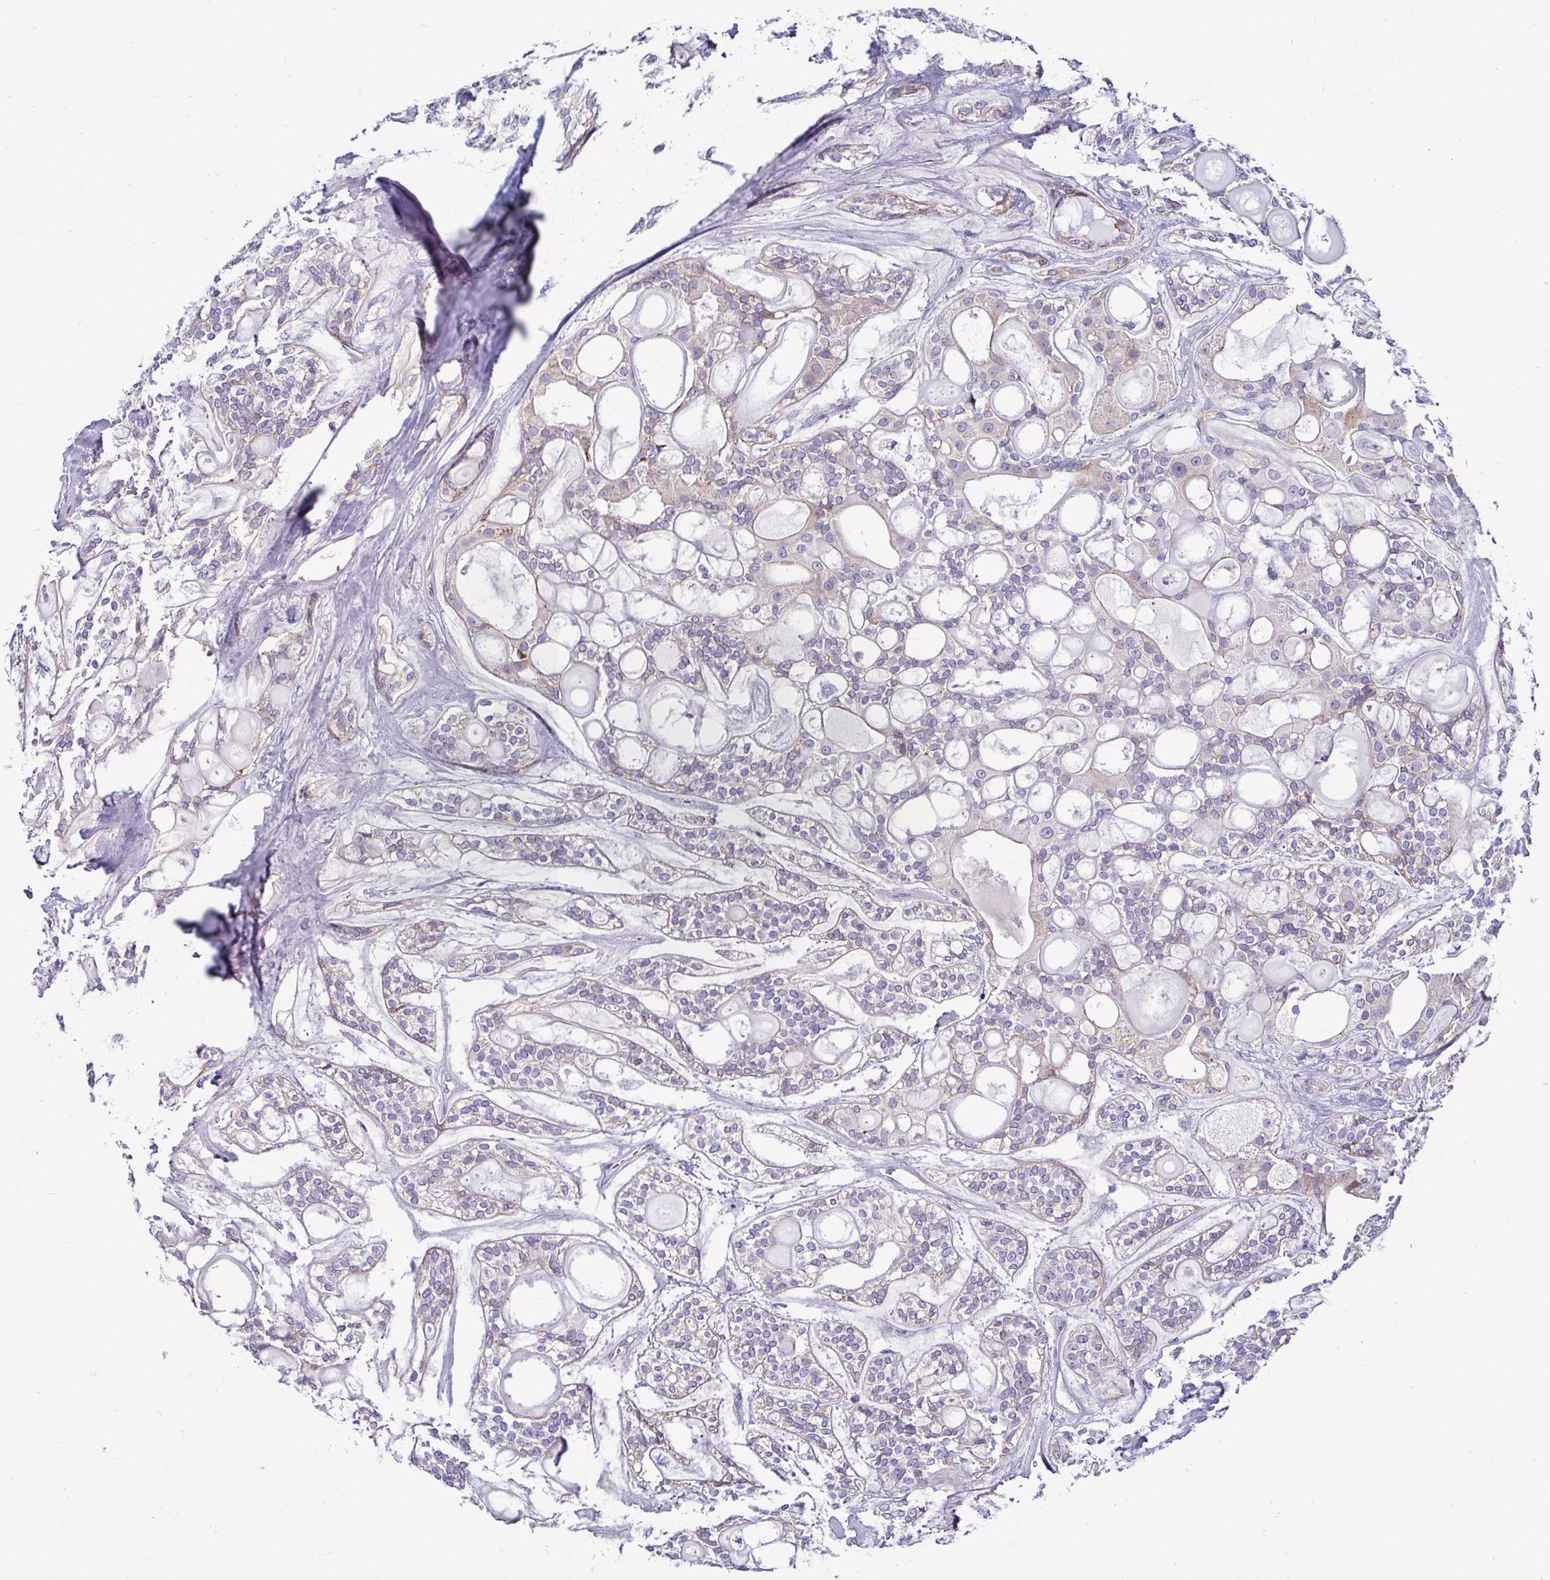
{"staining": {"intensity": "weak", "quantity": "<25%", "location": "cytoplasmic/membranous"}, "tissue": "head and neck cancer", "cell_type": "Tumor cells", "image_type": "cancer", "snomed": [{"axis": "morphology", "description": "Adenocarcinoma, NOS"}, {"axis": "topography", "description": "Head-Neck"}], "caption": "Tumor cells show no significant staining in head and neck cancer. (DAB (3,3'-diaminobenzidine) IHC visualized using brightfield microscopy, high magnification).", "gene": "ACAP3", "patient": {"sex": "male", "age": 66}}